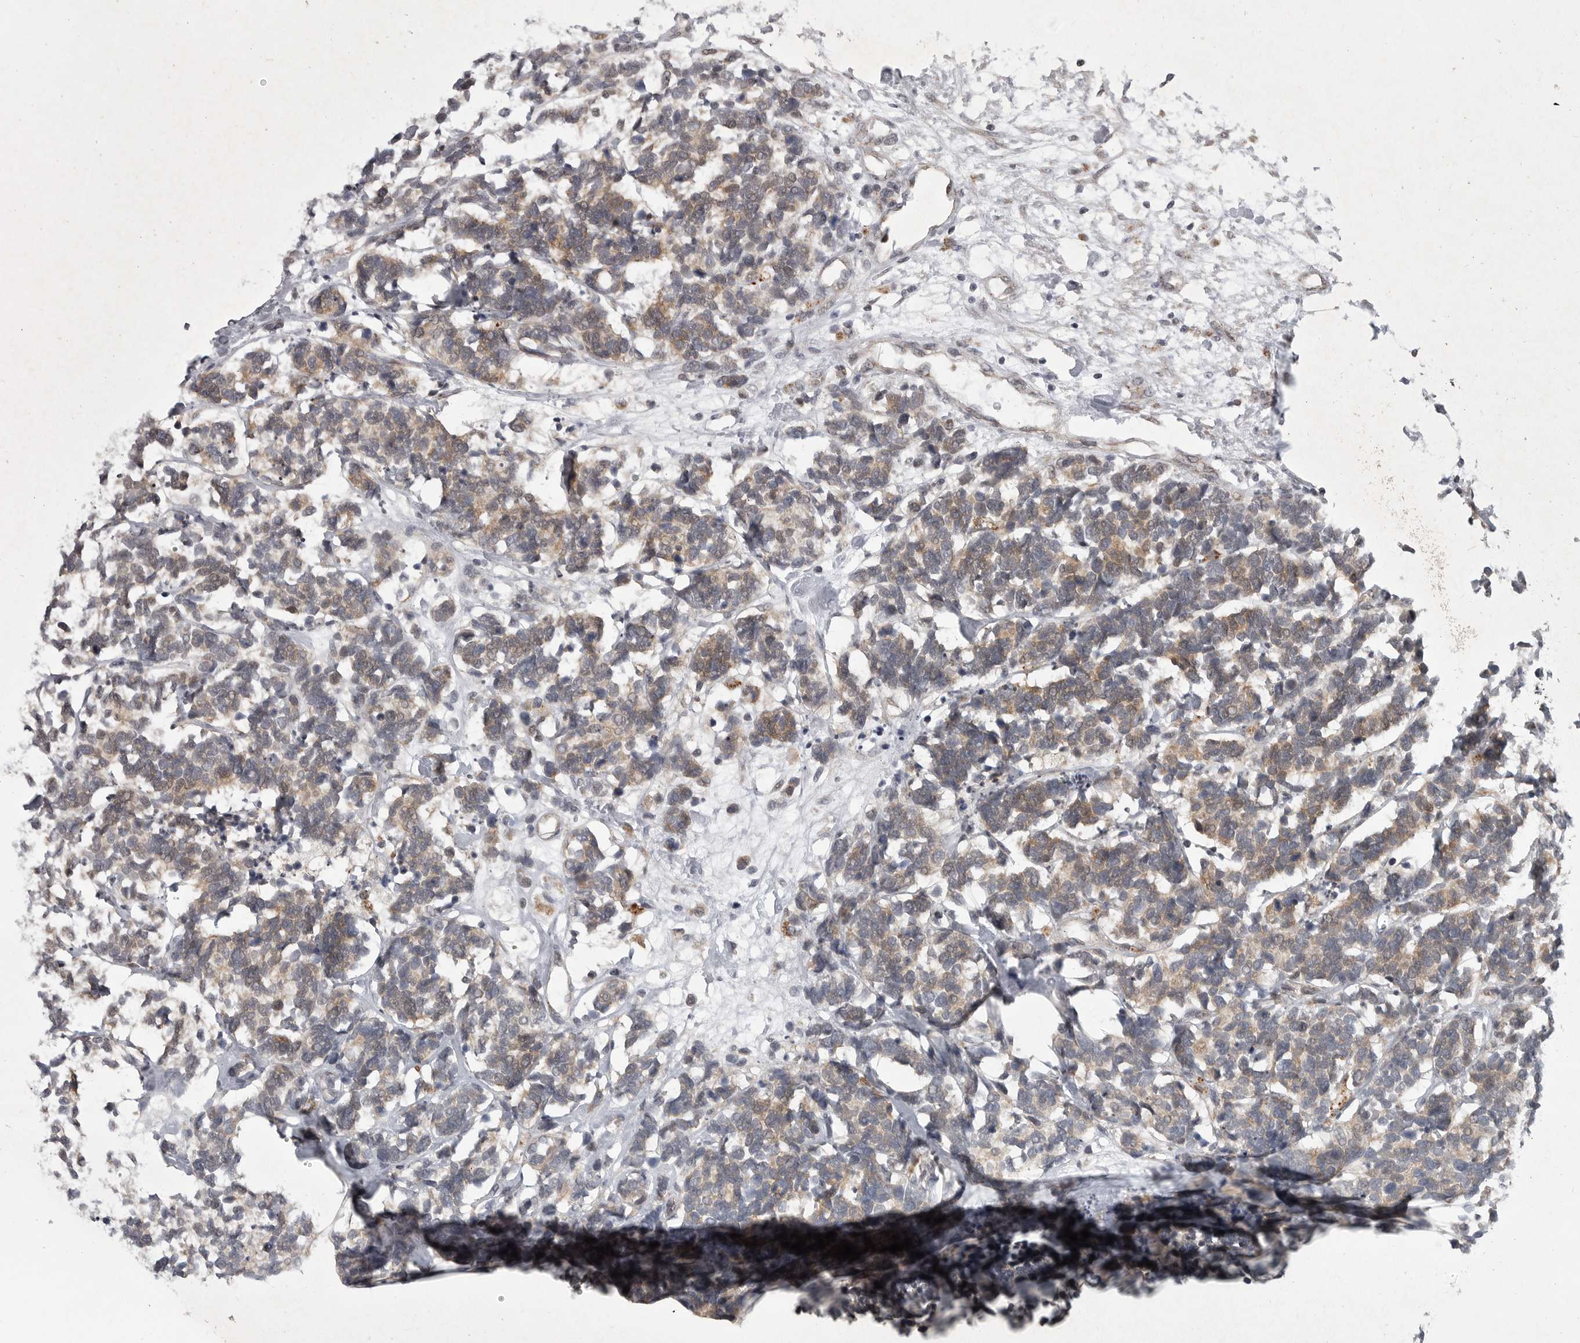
{"staining": {"intensity": "moderate", "quantity": ">75%", "location": "cytoplasmic/membranous"}, "tissue": "carcinoid", "cell_type": "Tumor cells", "image_type": "cancer", "snomed": [{"axis": "morphology", "description": "Carcinoma, NOS"}, {"axis": "morphology", "description": "Carcinoid, malignant, NOS"}, {"axis": "topography", "description": "Urinary bladder"}], "caption": "Protein expression analysis of carcinoid (malignant) displays moderate cytoplasmic/membranous expression in about >75% of tumor cells.", "gene": "PPP1R9A", "patient": {"sex": "male", "age": 57}}